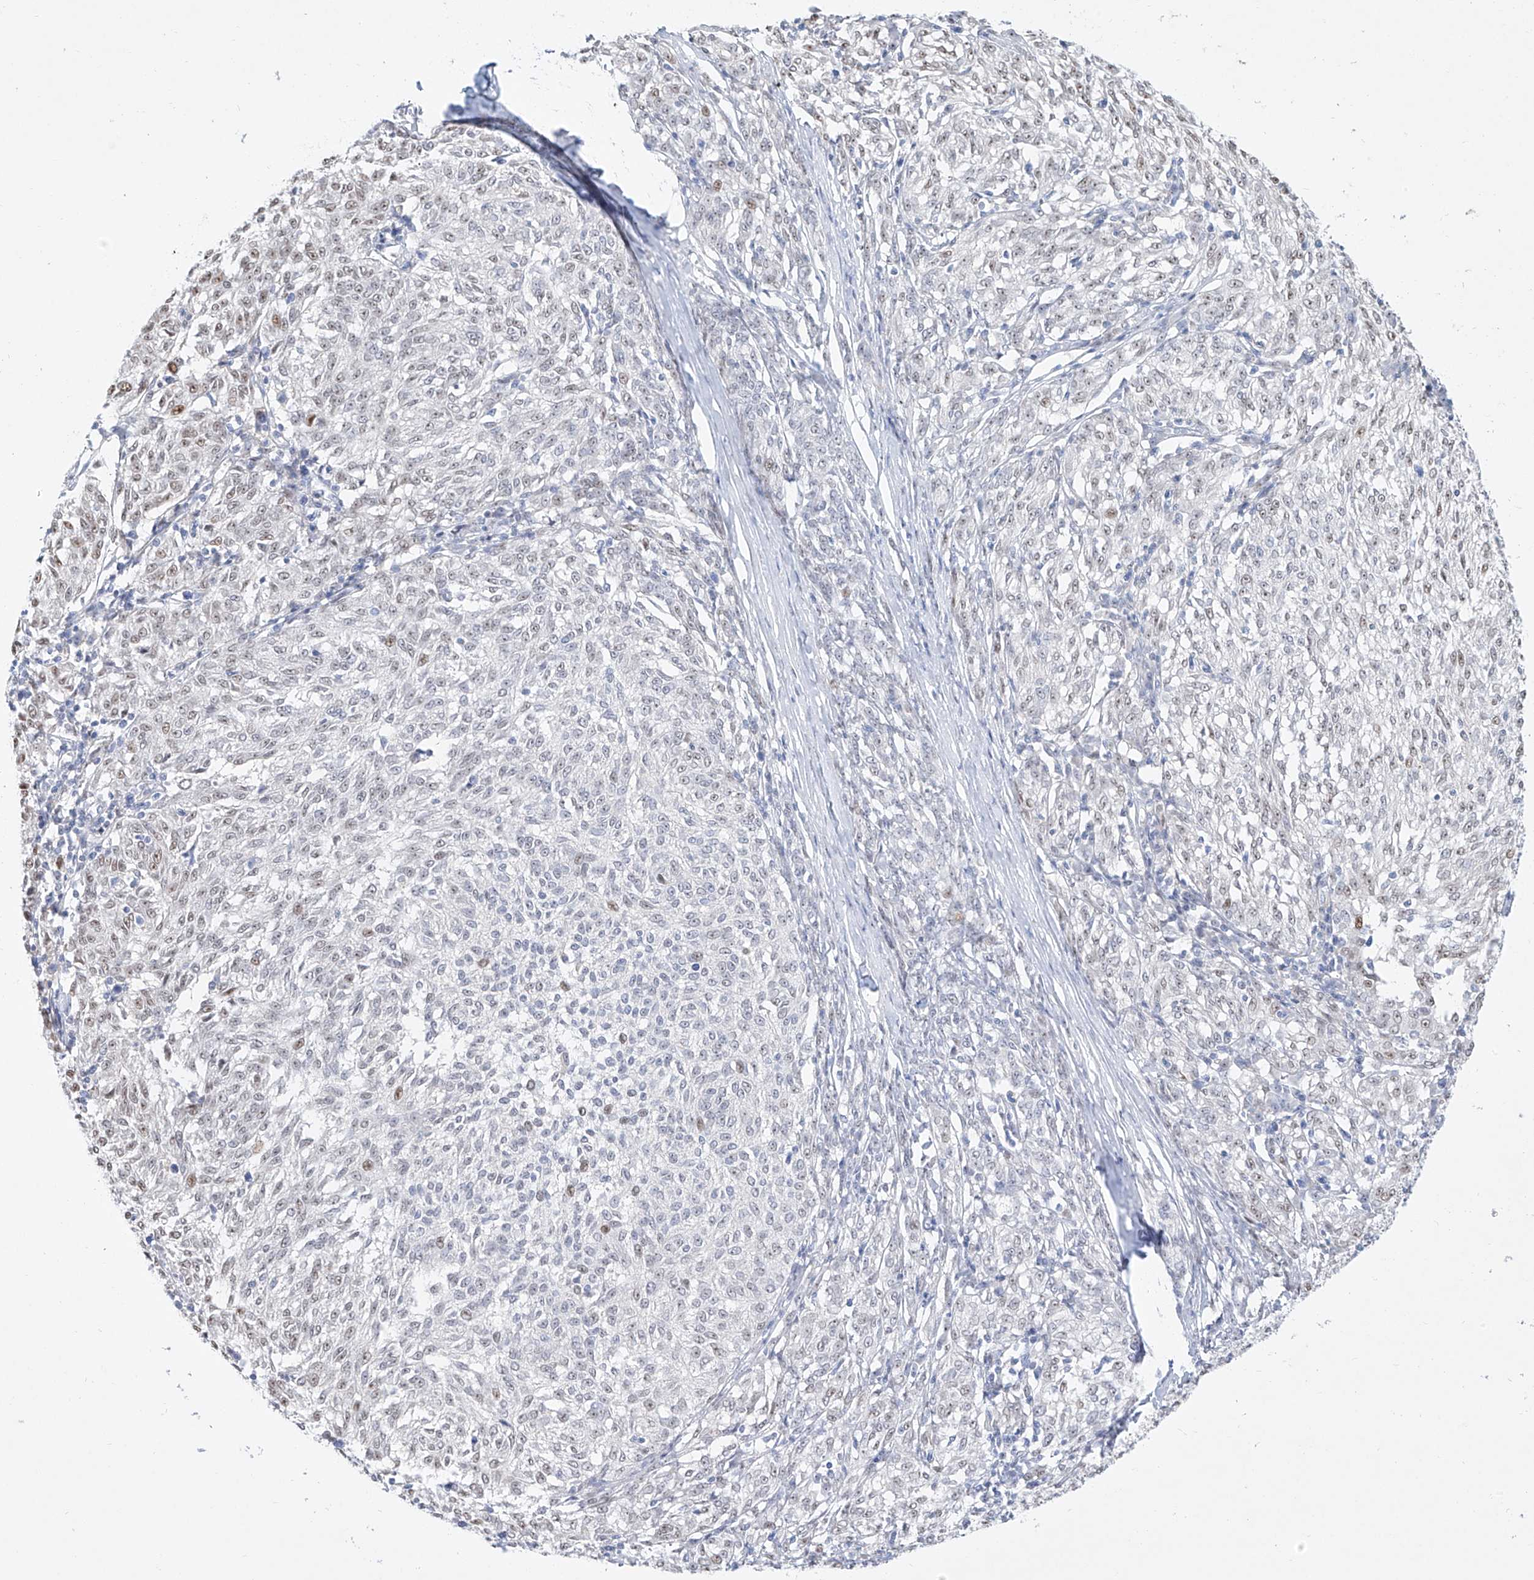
{"staining": {"intensity": "weak", "quantity": "<25%", "location": "nuclear"}, "tissue": "melanoma", "cell_type": "Tumor cells", "image_type": "cancer", "snomed": [{"axis": "morphology", "description": "Malignant melanoma, NOS"}, {"axis": "topography", "description": "Skin"}], "caption": "Immunohistochemical staining of human melanoma demonstrates no significant staining in tumor cells.", "gene": "SNU13", "patient": {"sex": "female", "age": 72}}